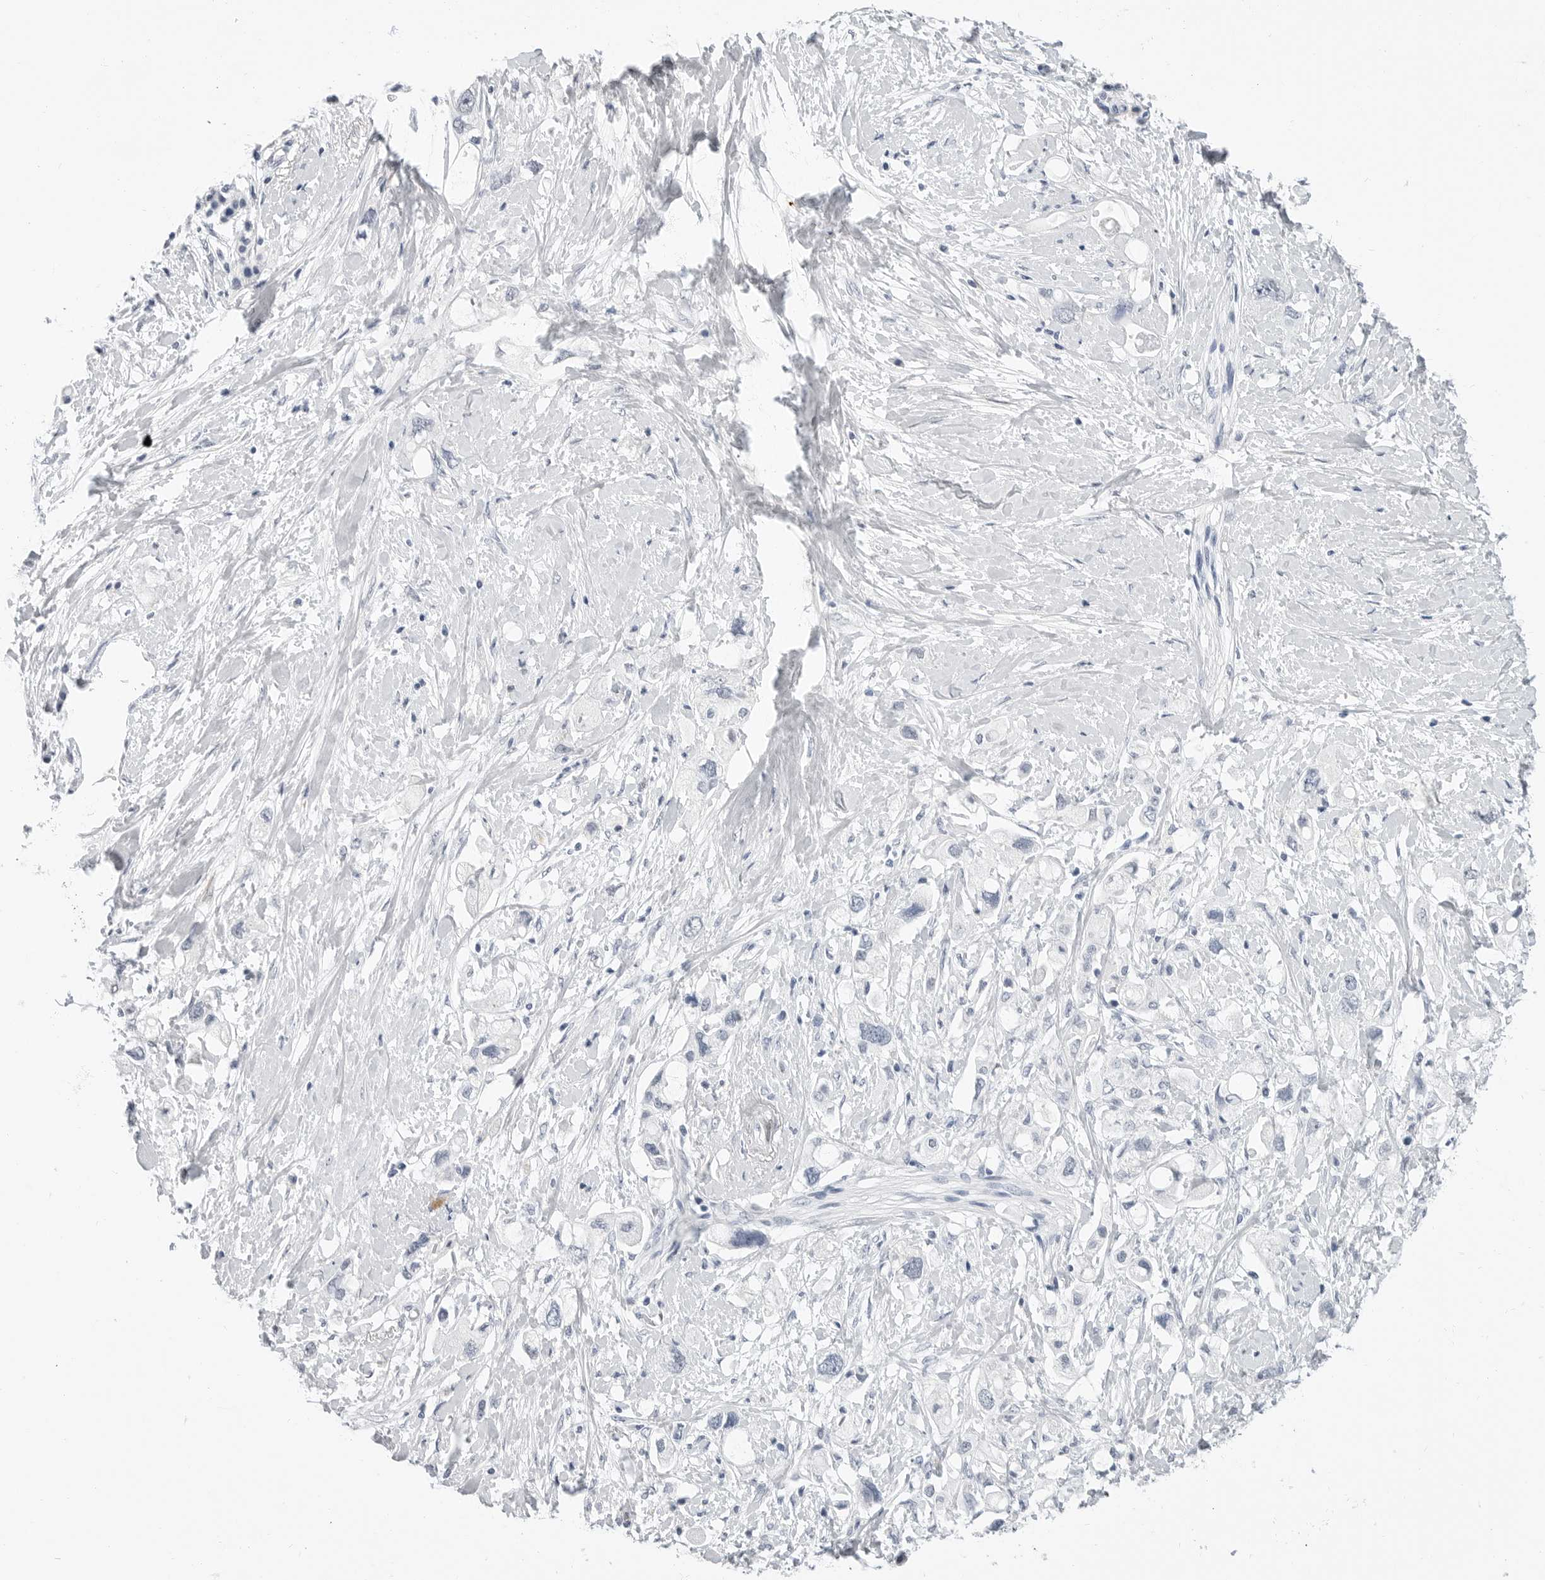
{"staining": {"intensity": "negative", "quantity": "none", "location": "none"}, "tissue": "pancreatic cancer", "cell_type": "Tumor cells", "image_type": "cancer", "snomed": [{"axis": "morphology", "description": "Adenocarcinoma, NOS"}, {"axis": "topography", "description": "Pancreas"}], "caption": "Pancreatic adenocarcinoma was stained to show a protein in brown. There is no significant staining in tumor cells. (Stains: DAB (3,3'-diaminobenzidine) immunohistochemistry (IHC) with hematoxylin counter stain, Microscopy: brightfield microscopy at high magnification).", "gene": "PLN", "patient": {"sex": "female", "age": 56}}